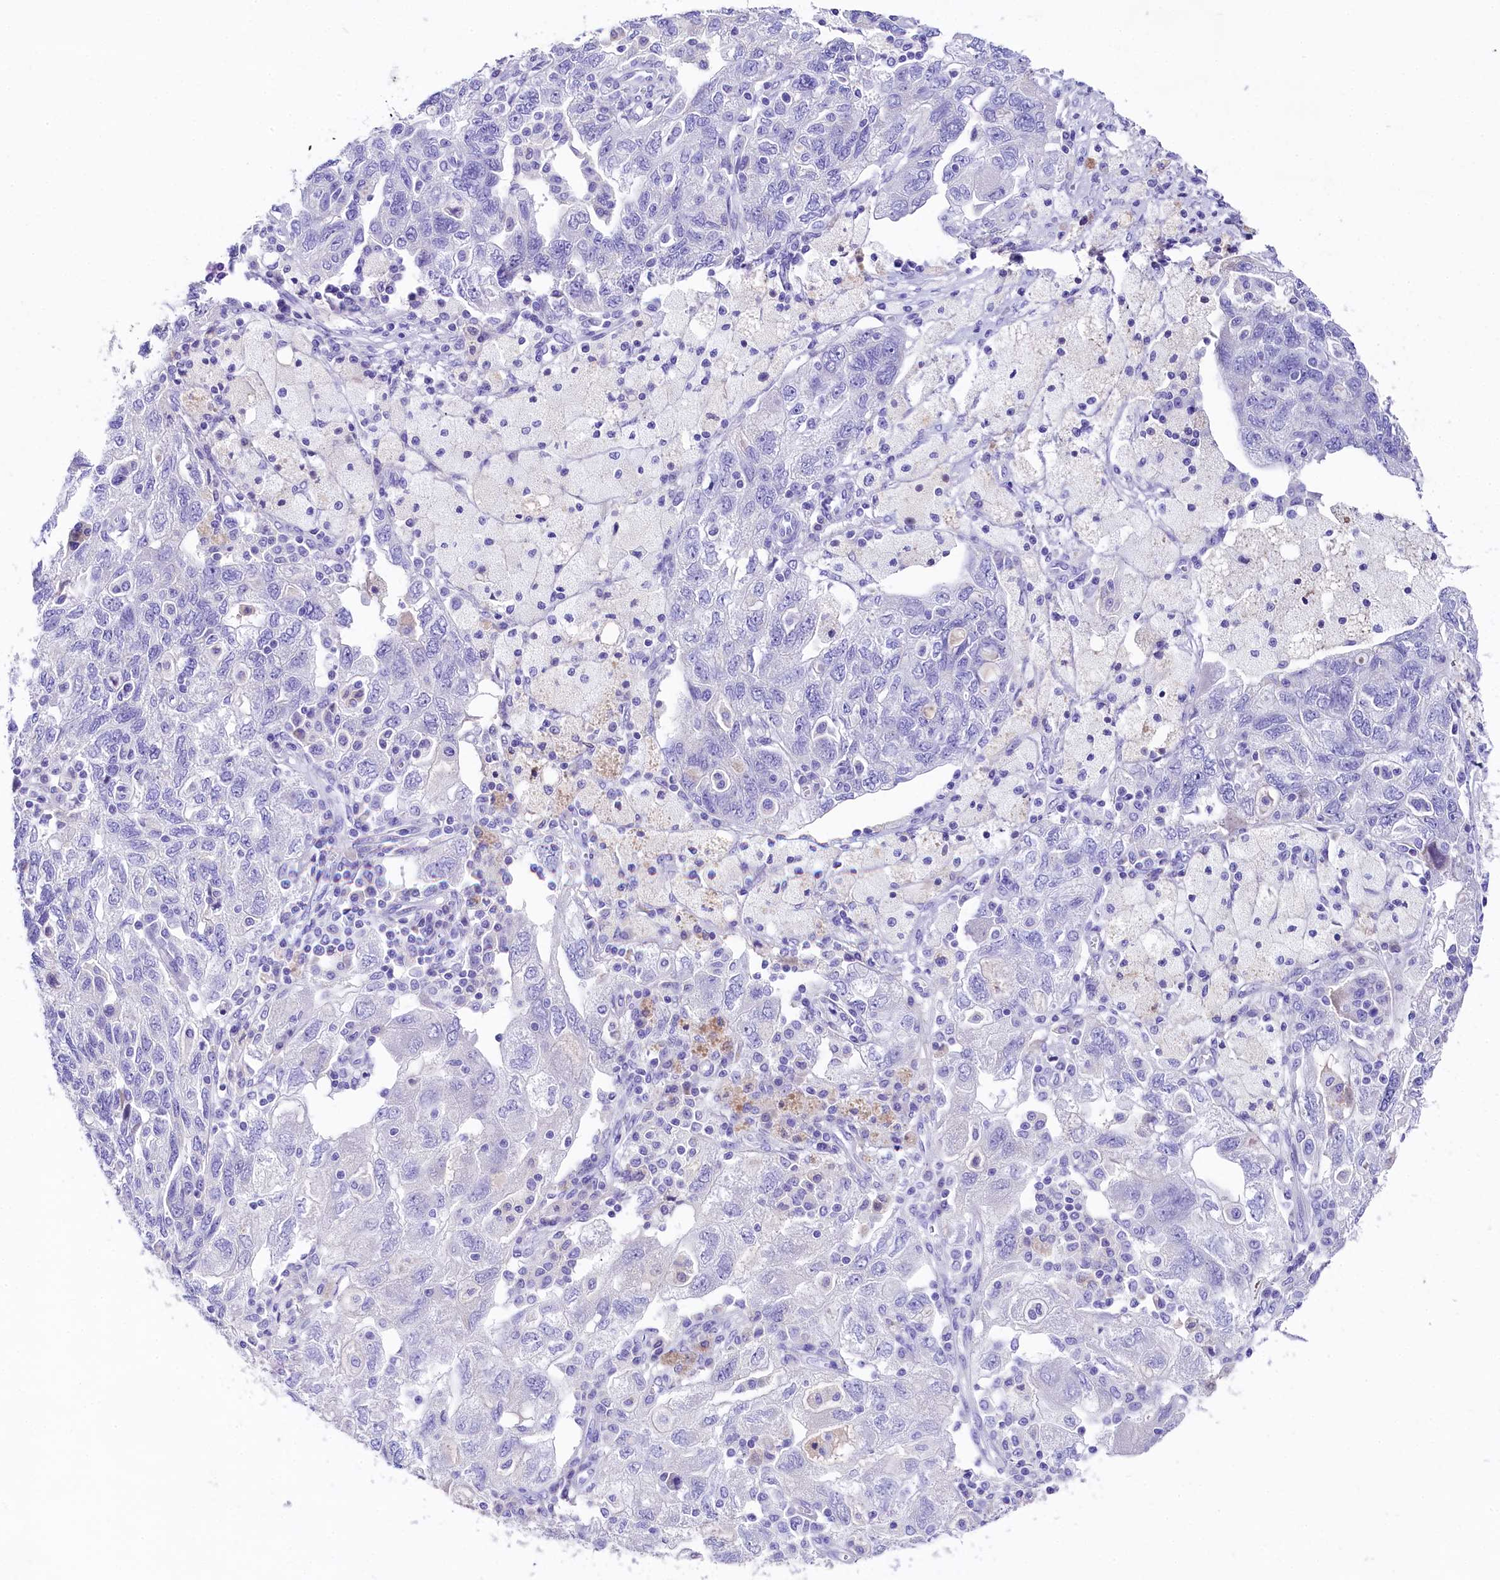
{"staining": {"intensity": "negative", "quantity": "none", "location": "none"}, "tissue": "ovarian cancer", "cell_type": "Tumor cells", "image_type": "cancer", "snomed": [{"axis": "morphology", "description": "Carcinoma, NOS"}, {"axis": "morphology", "description": "Cystadenocarcinoma, serous, NOS"}, {"axis": "topography", "description": "Ovary"}], "caption": "The image reveals no staining of tumor cells in ovarian cancer. (DAB IHC, high magnification).", "gene": "SKIDA1", "patient": {"sex": "female", "age": 69}}